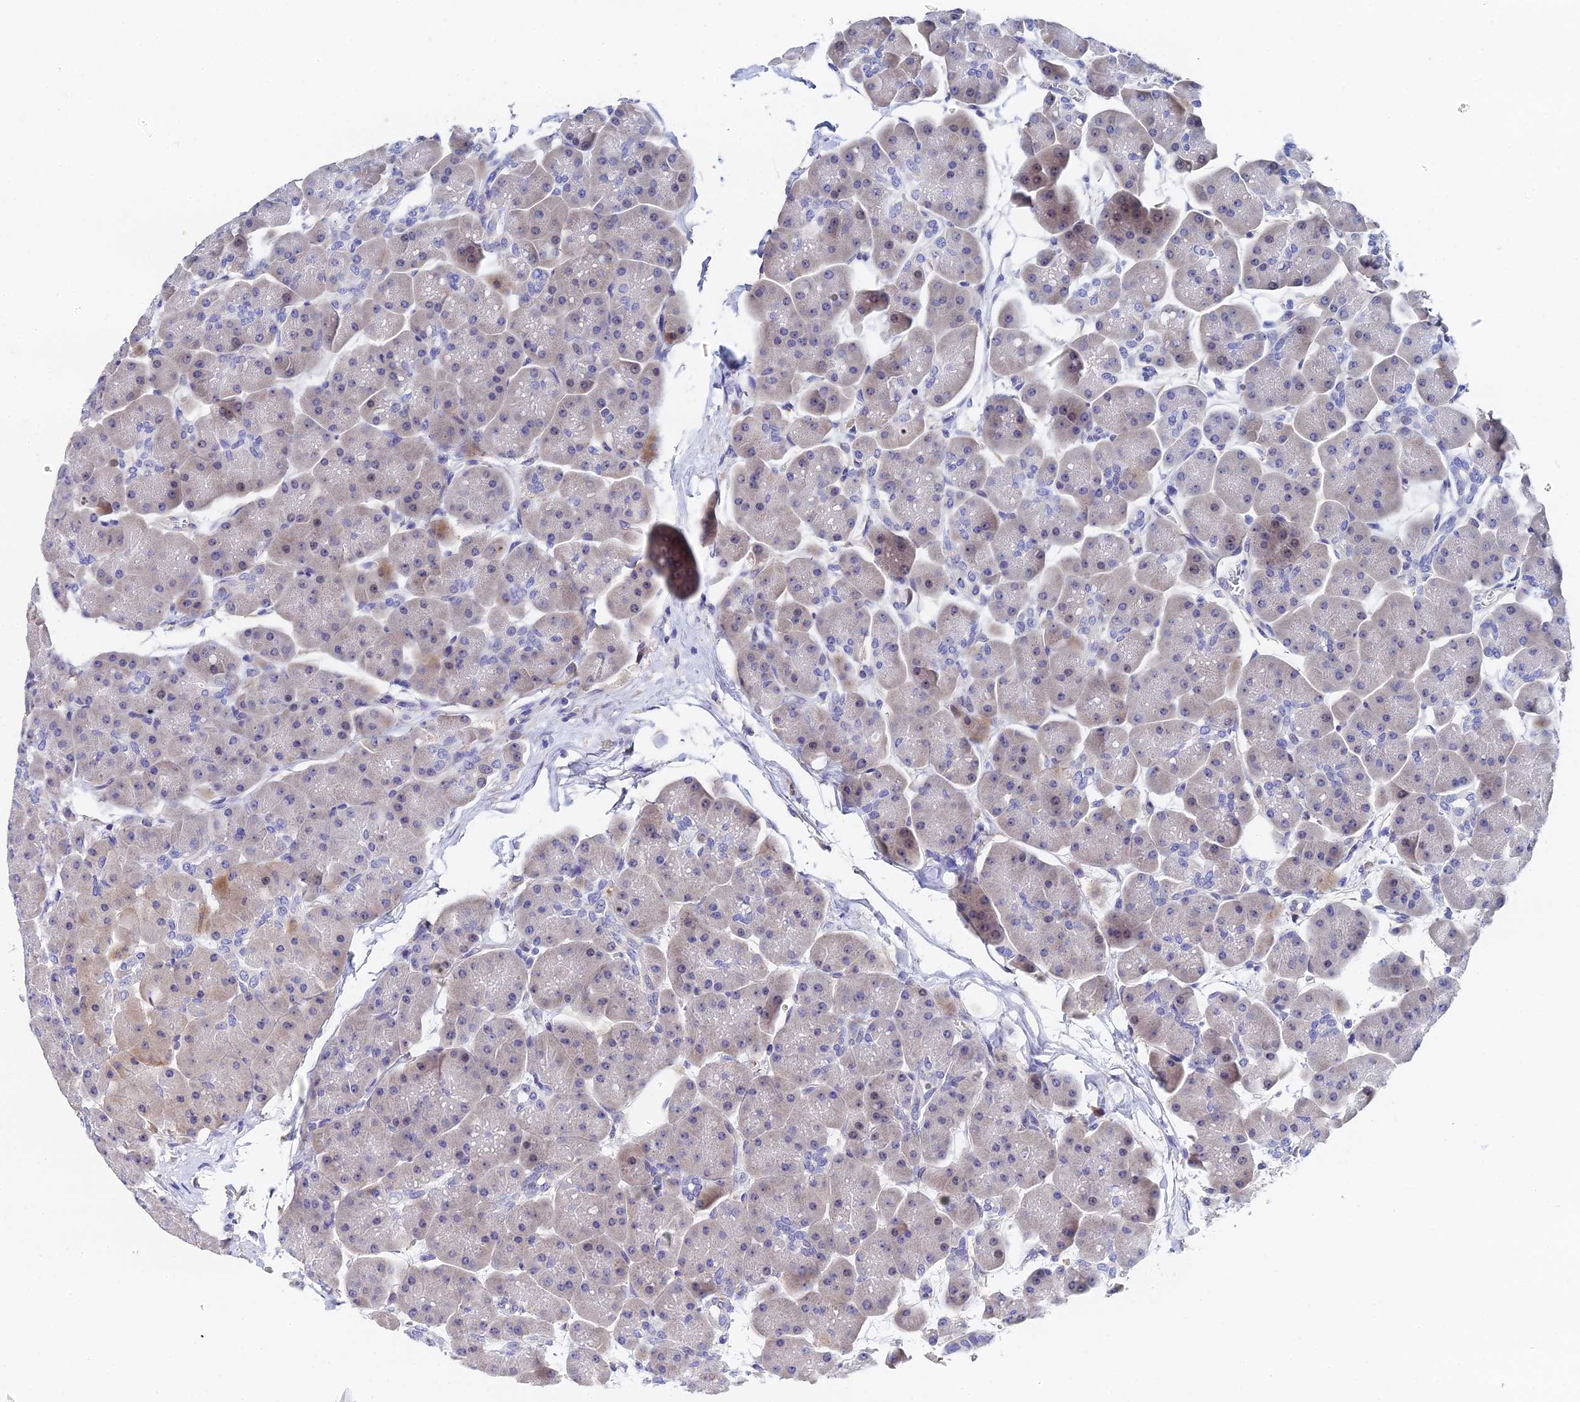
{"staining": {"intensity": "strong", "quantity": "<25%", "location": "cytoplasmic/membranous"}, "tissue": "pancreas", "cell_type": "Exocrine glandular cells", "image_type": "normal", "snomed": [{"axis": "morphology", "description": "Normal tissue, NOS"}, {"axis": "topography", "description": "Pancreas"}], "caption": "An image showing strong cytoplasmic/membranous staining in approximately <25% of exocrine glandular cells in benign pancreas, as visualized by brown immunohistochemical staining.", "gene": "ENSG00000268674", "patient": {"sex": "male", "age": 66}}